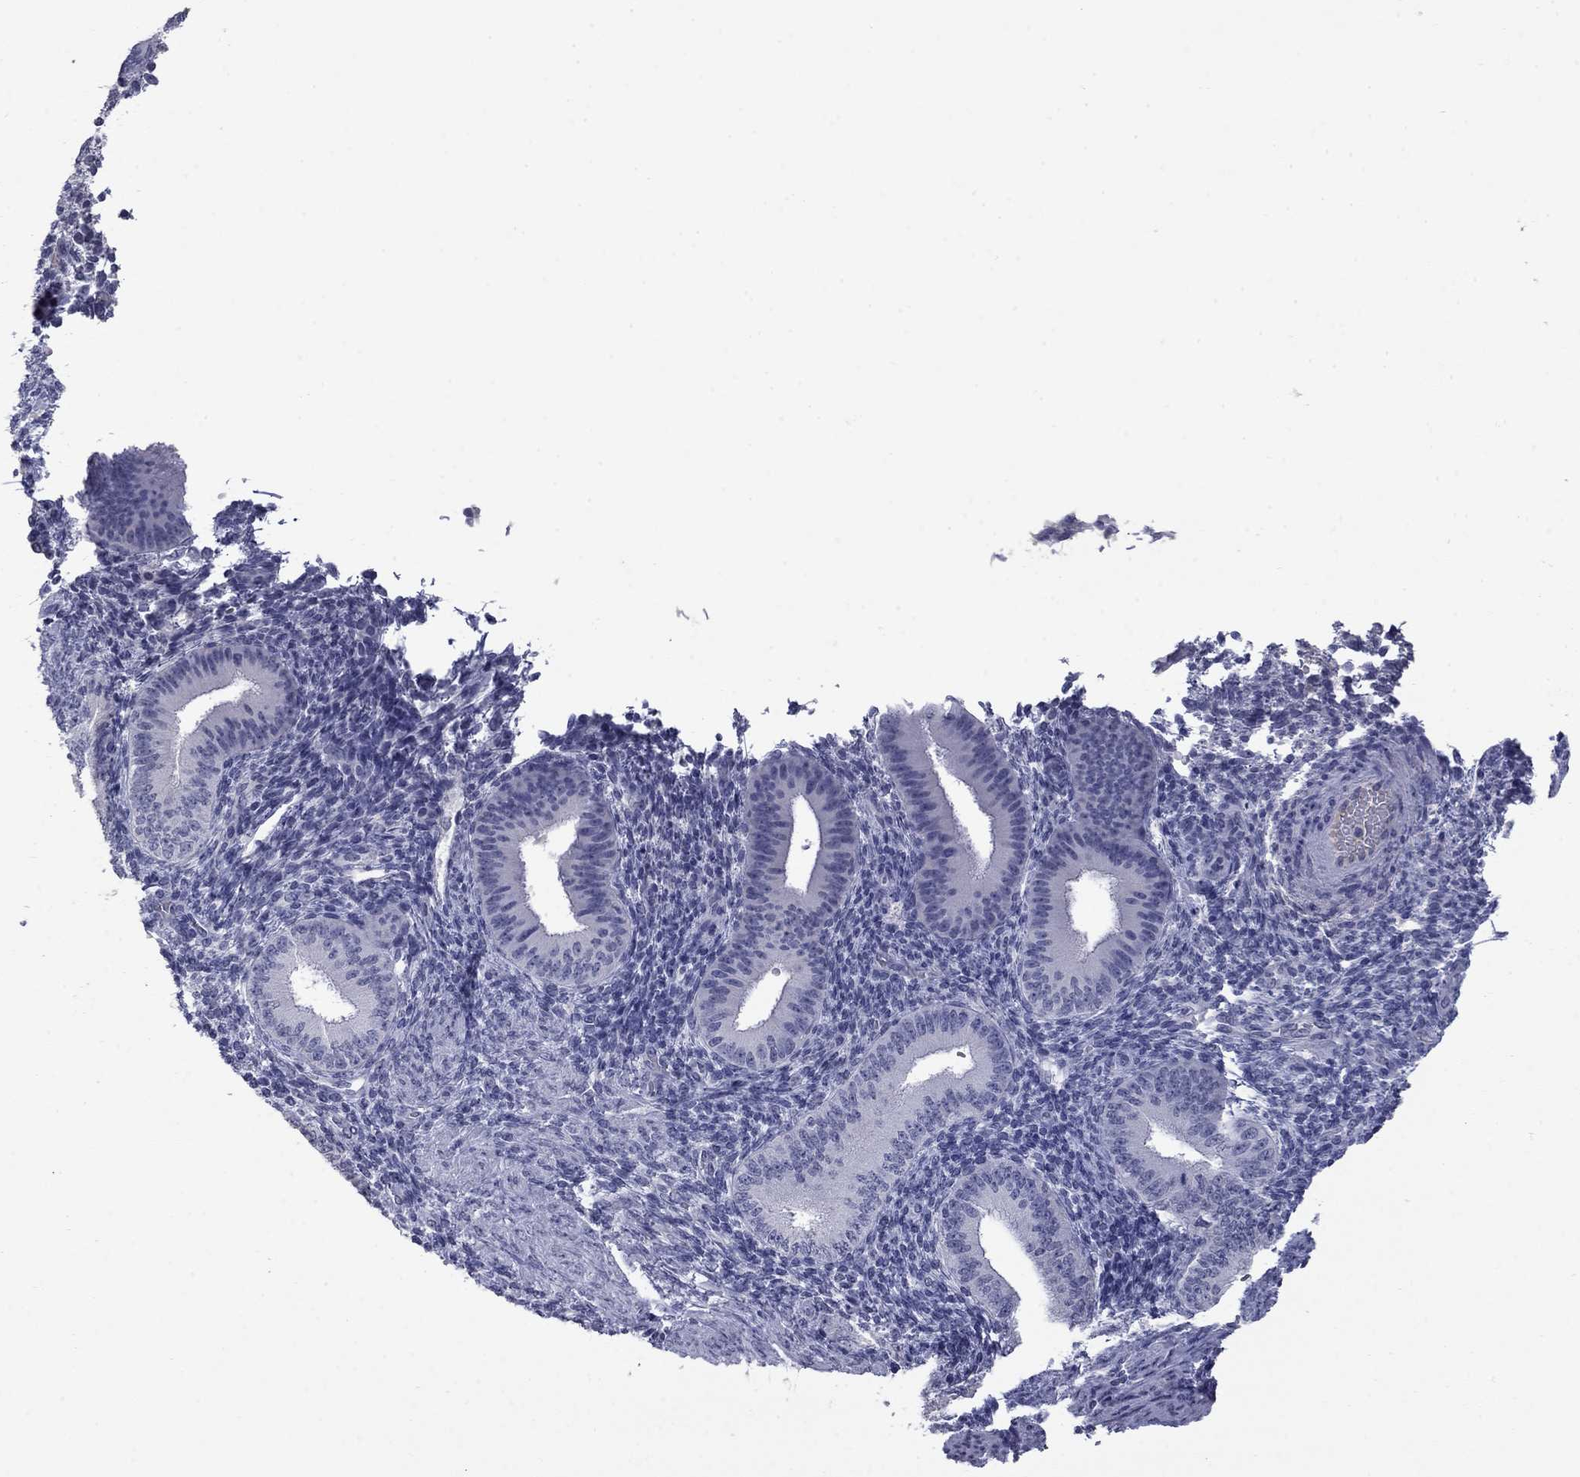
{"staining": {"intensity": "negative", "quantity": "none", "location": "none"}, "tissue": "endometrium", "cell_type": "Cells in endometrial stroma", "image_type": "normal", "snomed": [{"axis": "morphology", "description": "Normal tissue, NOS"}, {"axis": "topography", "description": "Endometrium"}], "caption": "Protein analysis of normal endometrium shows no significant staining in cells in endometrial stroma.", "gene": "SLC51A", "patient": {"sex": "female", "age": 39}}